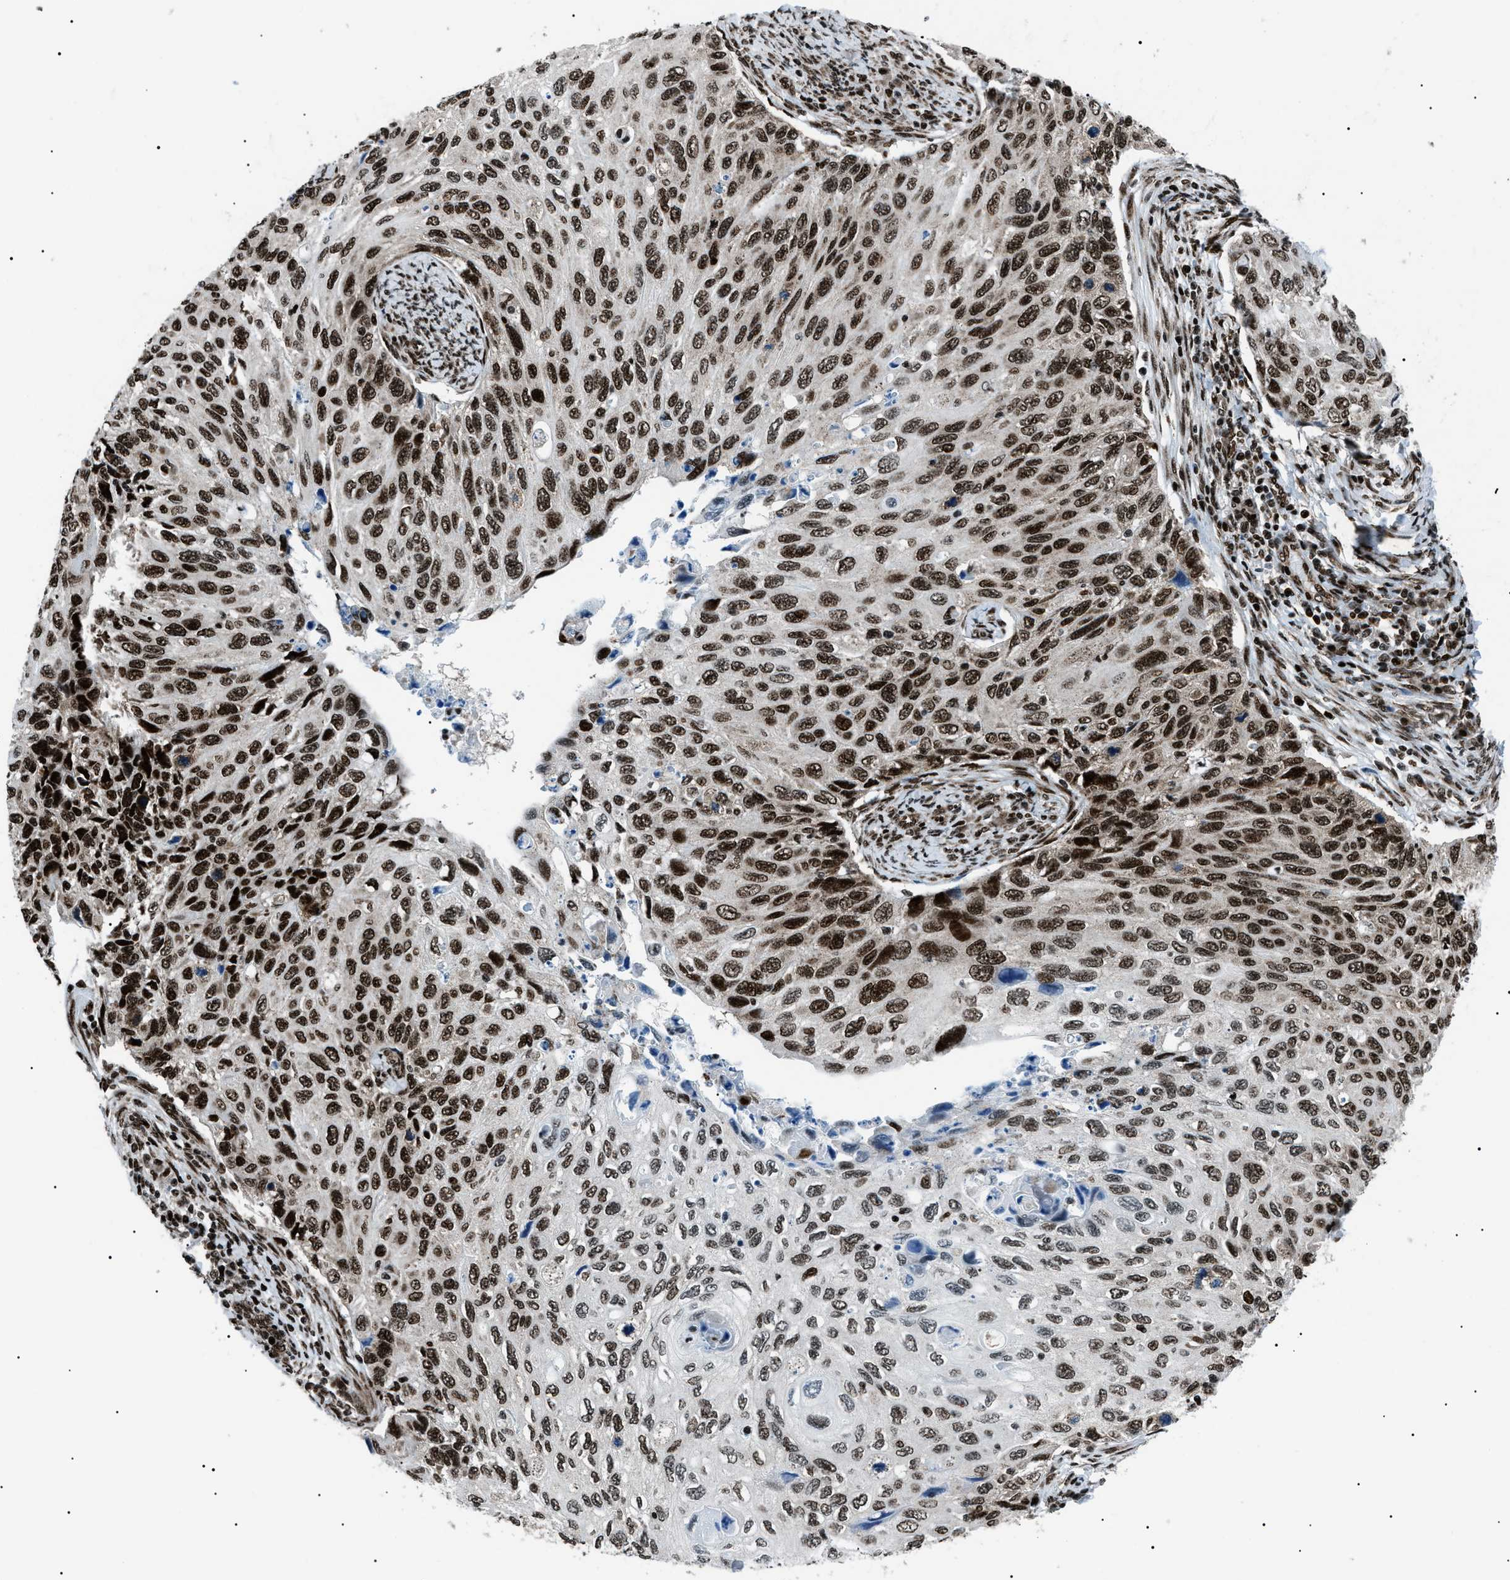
{"staining": {"intensity": "strong", "quantity": ">75%", "location": "nuclear"}, "tissue": "cervical cancer", "cell_type": "Tumor cells", "image_type": "cancer", "snomed": [{"axis": "morphology", "description": "Squamous cell carcinoma, NOS"}, {"axis": "topography", "description": "Cervix"}], "caption": "Protein staining of cervical cancer (squamous cell carcinoma) tissue displays strong nuclear staining in approximately >75% of tumor cells.", "gene": "HNRNPK", "patient": {"sex": "female", "age": 70}}